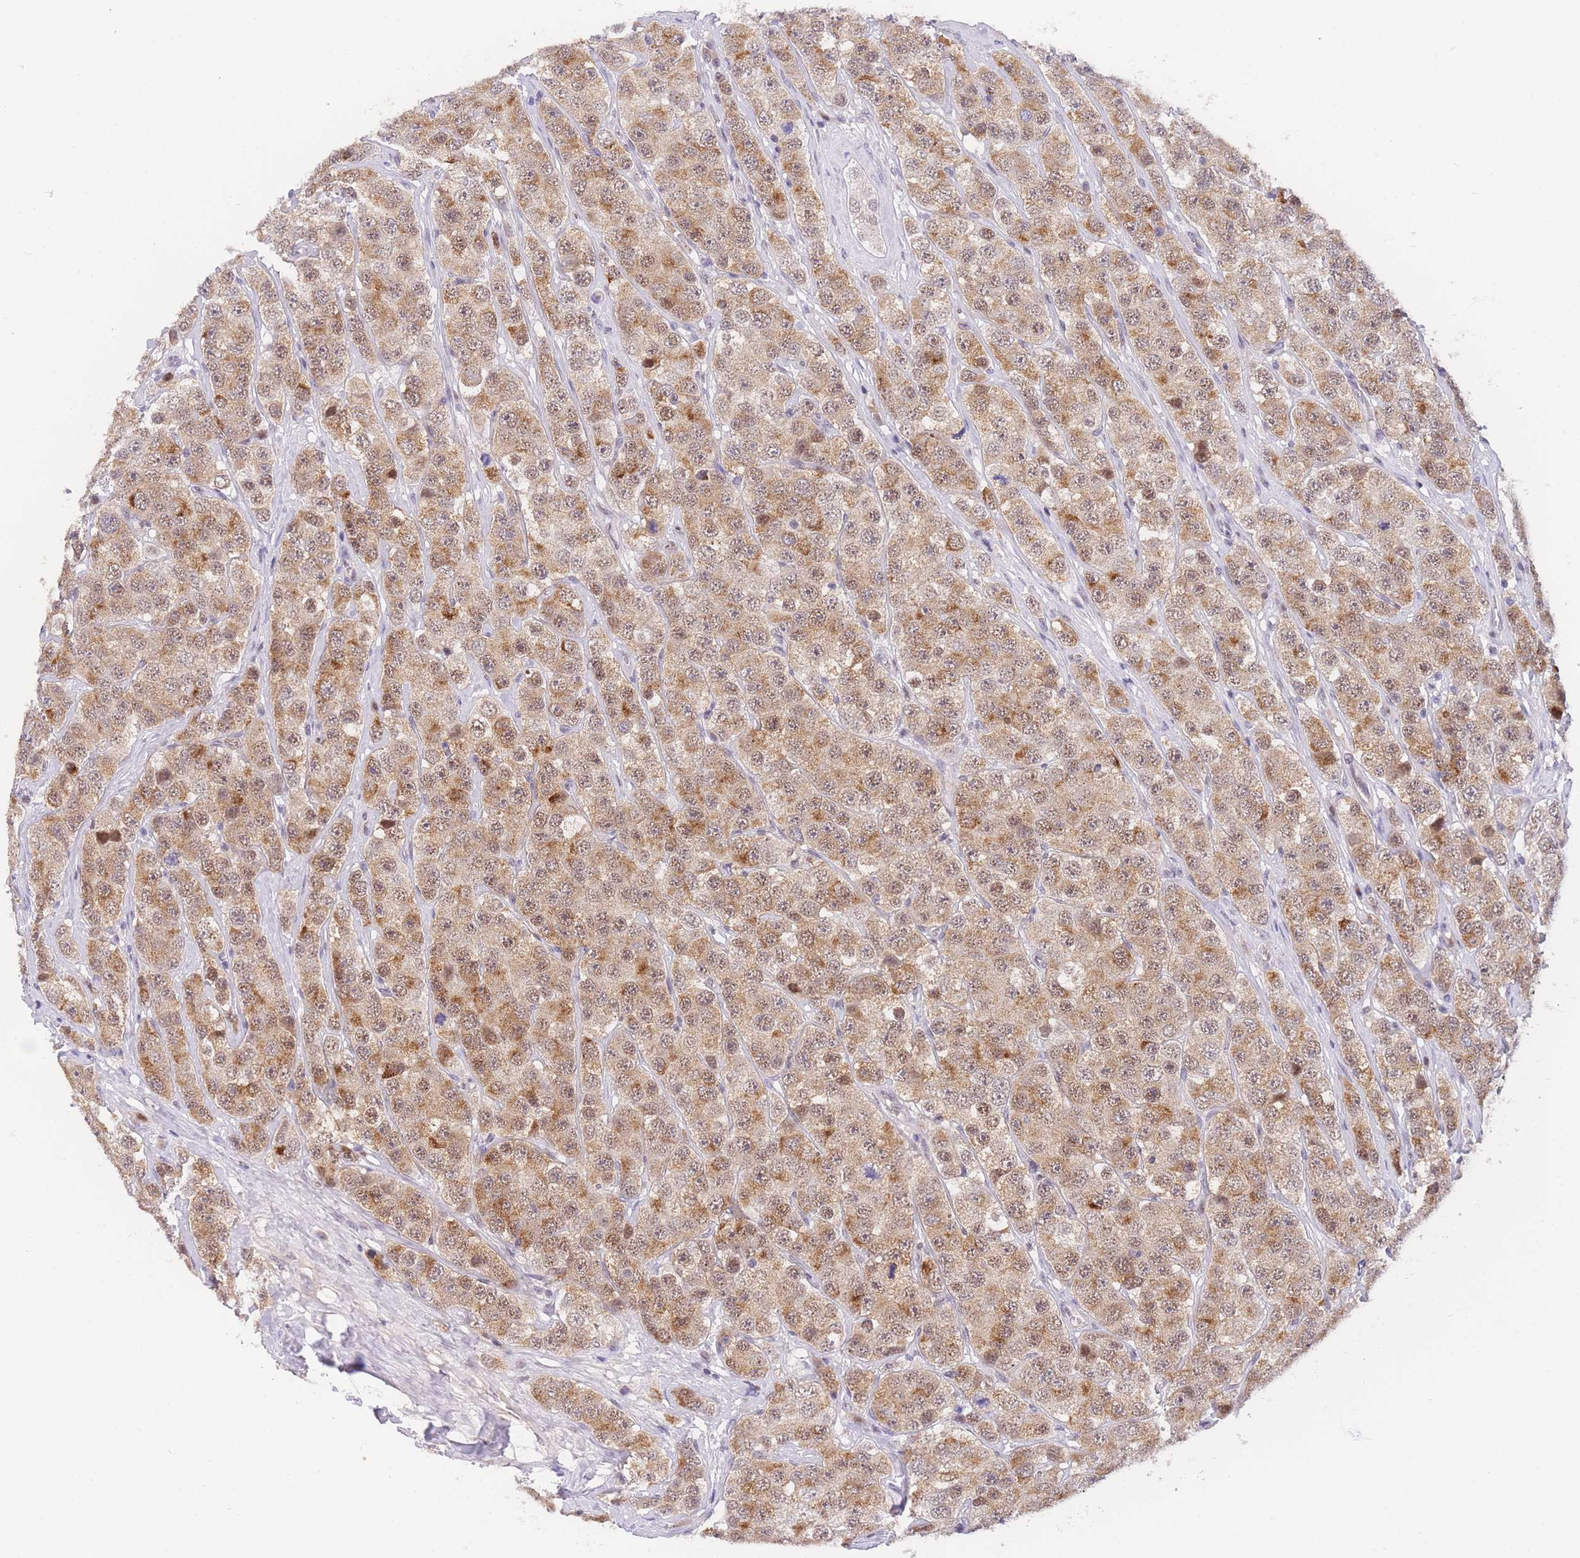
{"staining": {"intensity": "moderate", "quantity": ">75%", "location": "cytoplasmic/membranous,nuclear"}, "tissue": "testis cancer", "cell_type": "Tumor cells", "image_type": "cancer", "snomed": [{"axis": "morphology", "description": "Seminoma, NOS"}, {"axis": "topography", "description": "Testis"}], "caption": "Moderate cytoplasmic/membranous and nuclear positivity for a protein is seen in approximately >75% of tumor cells of testis cancer using IHC.", "gene": "SLC35F2", "patient": {"sex": "male", "age": 28}}